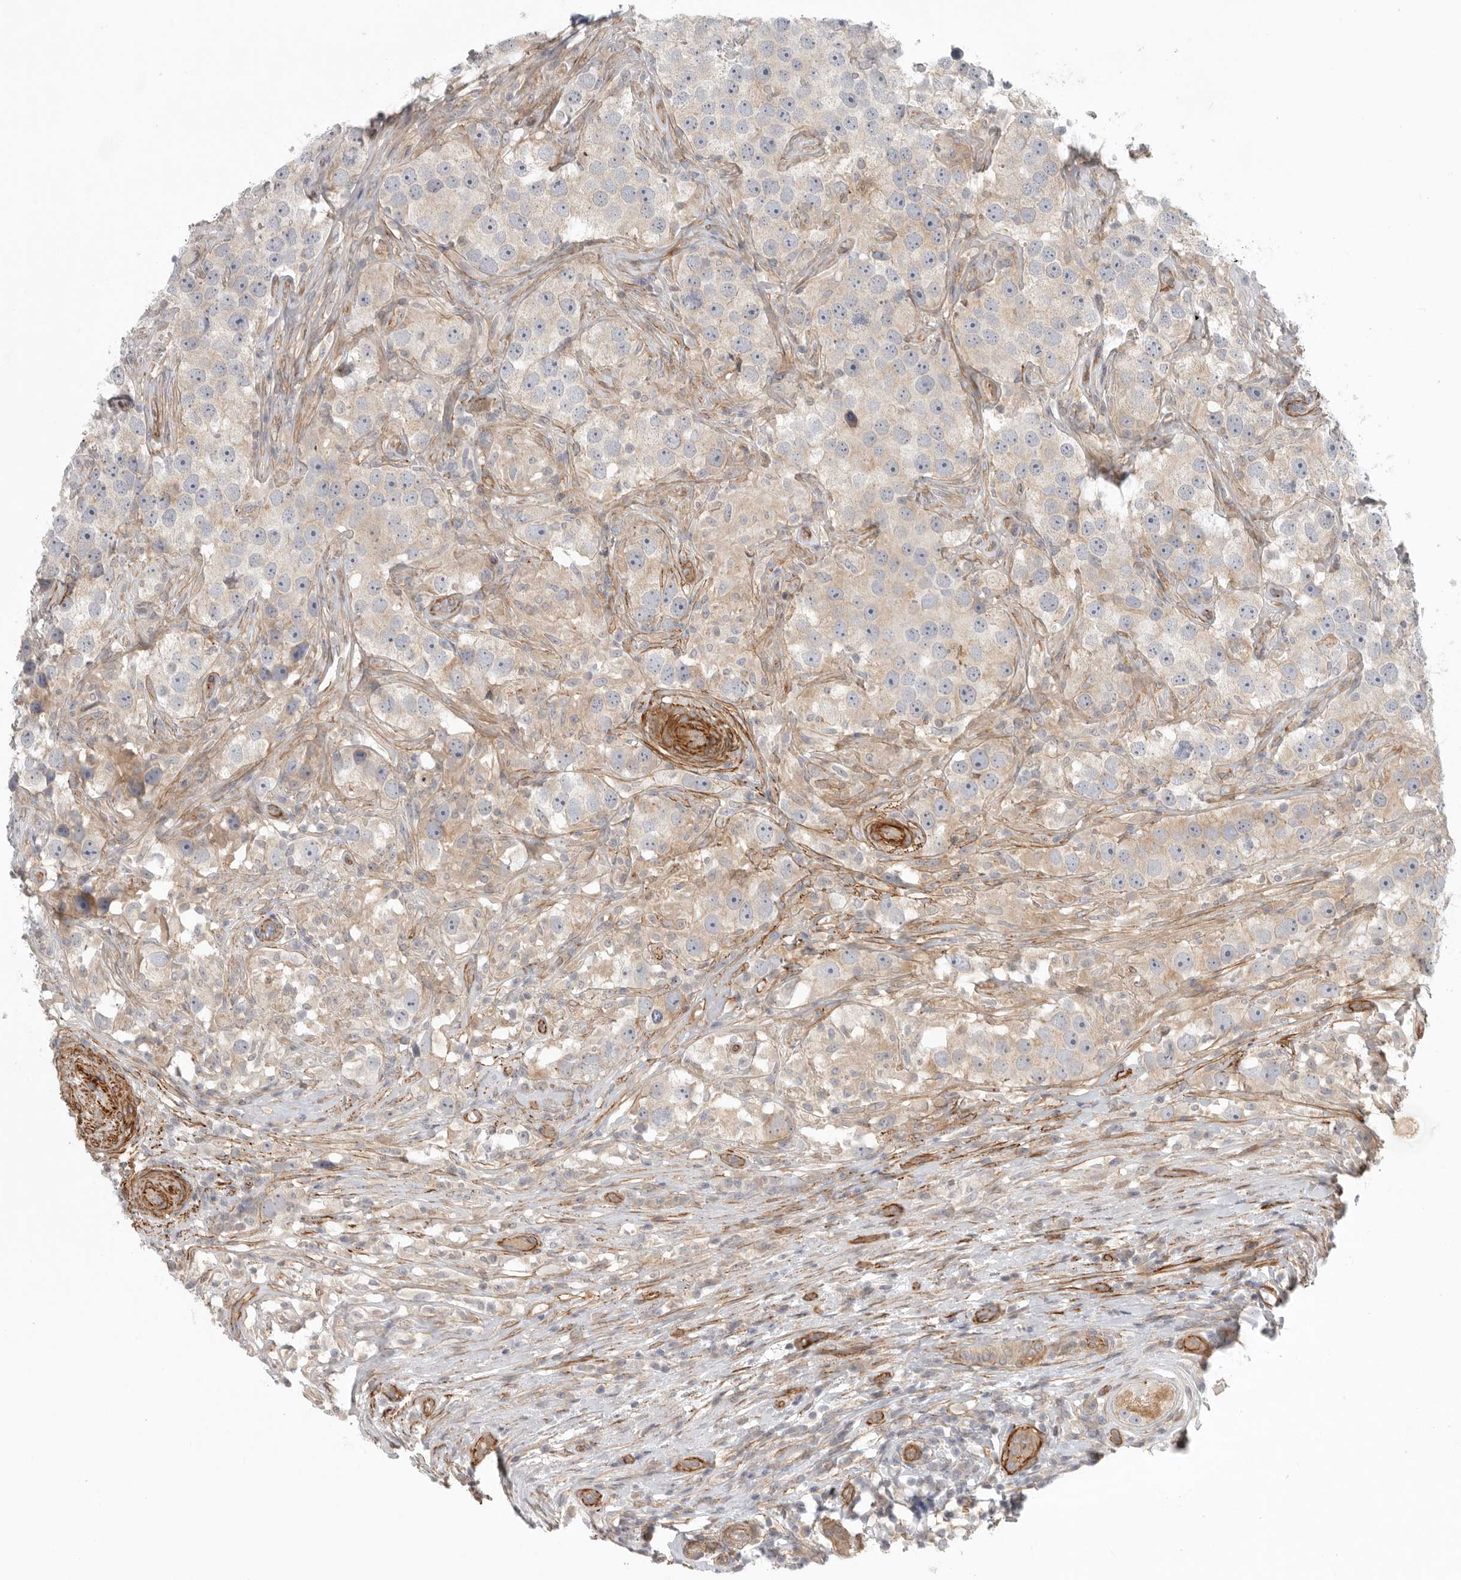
{"staining": {"intensity": "negative", "quantity": "none", "location": "none"}, "tissue": "testis cancer", "cell_type": "Tumor cells", "image_type": "cancer", "snomed": [{"axis": "morphology", "description": "Seminoma, NOS"}, {"axis": "topography", "description": "Testis"}], "caption": "A high-resolution photomicrograph shows immunohistochemistry staining of testis seminoma, which displays no significant positivity in tumor cells.", "gene": "LONRF1", "patient": {"sex": "male", "age": 49}}